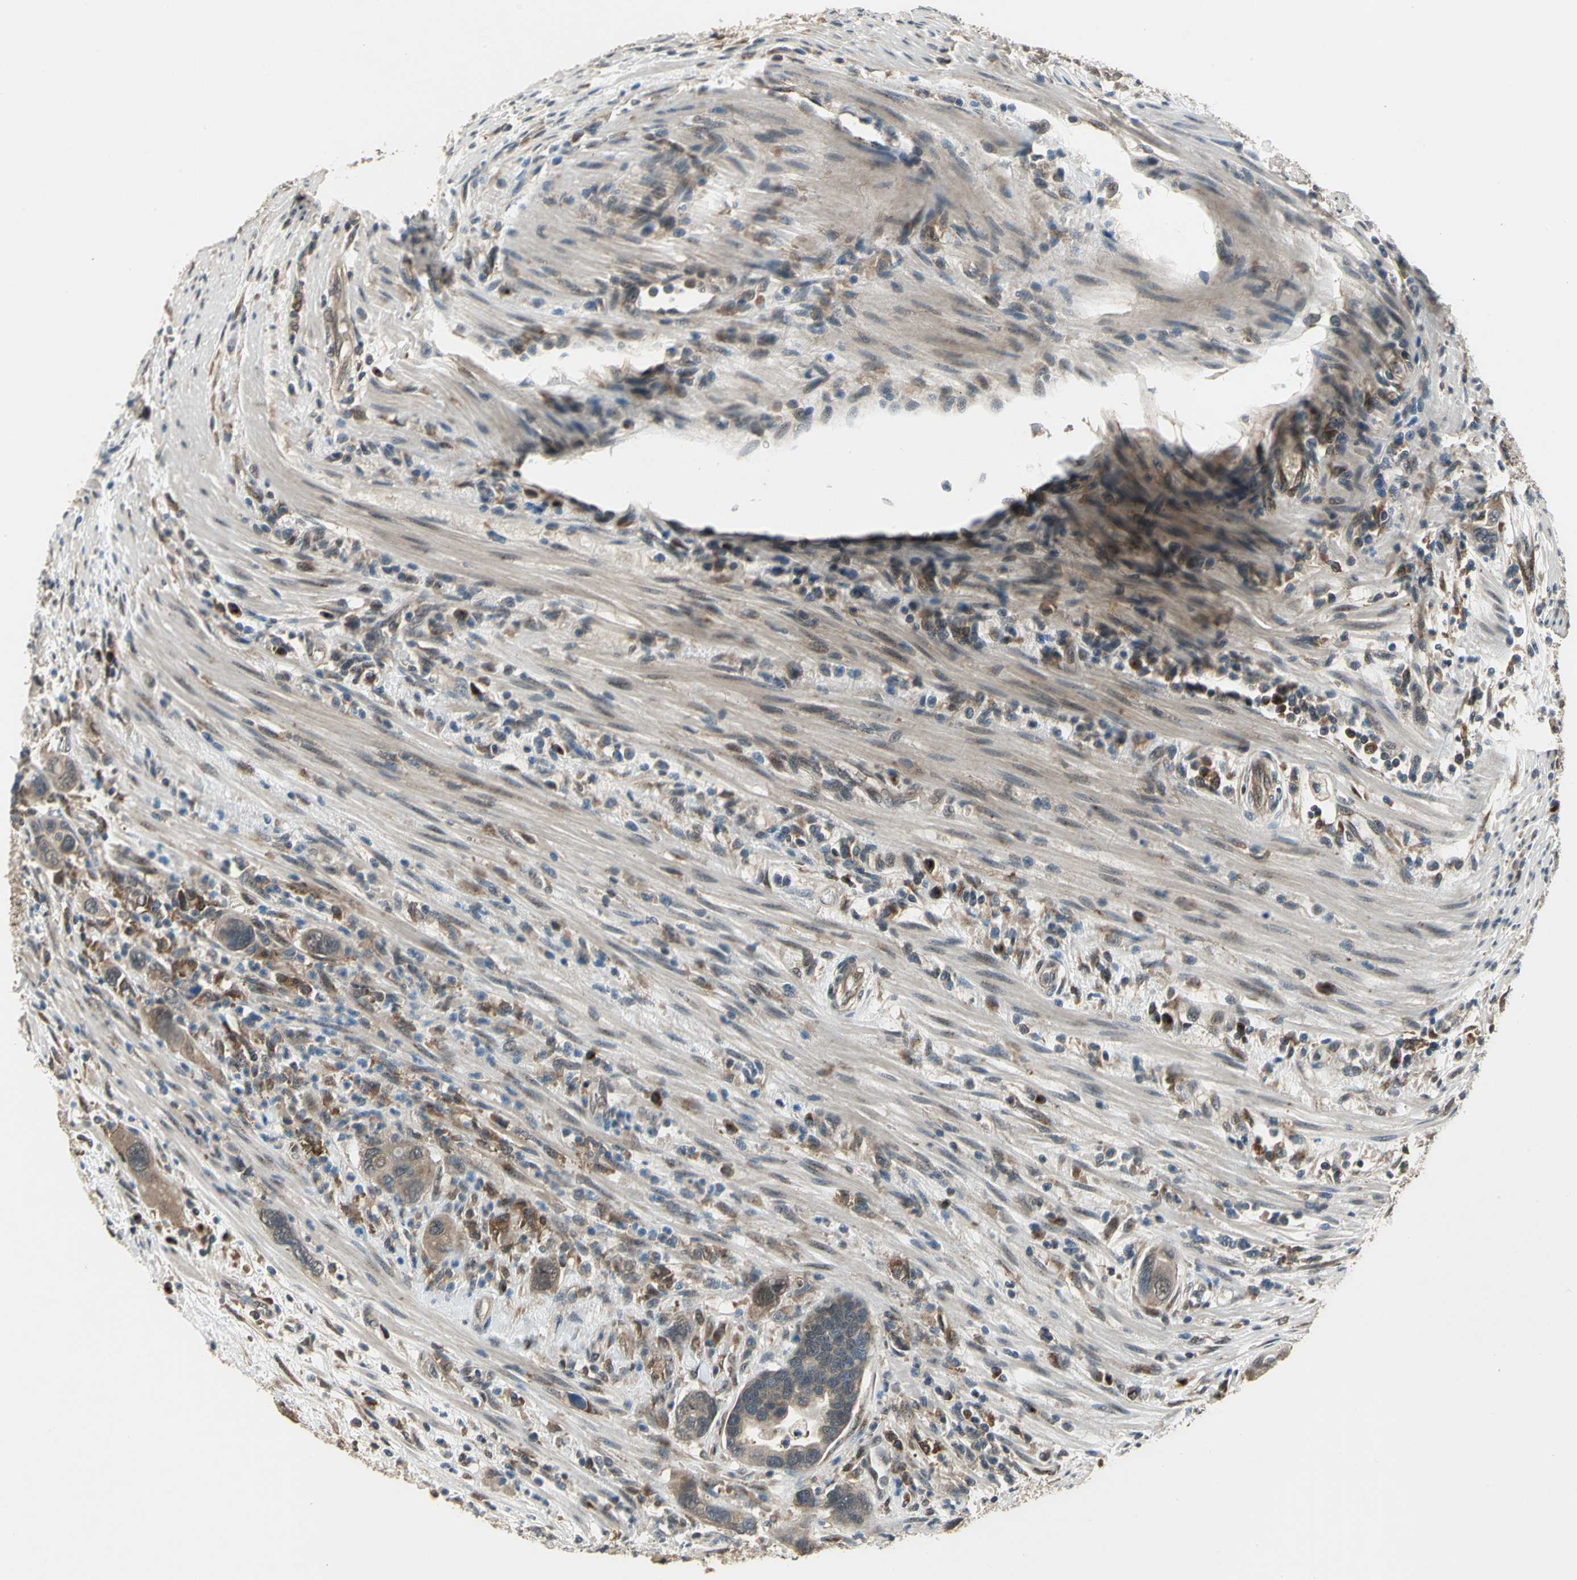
{"staining": {"intensity": "moderate", "quantity": ">75%", "location": "cytoplasmic/membranous"}, "tissue": "pancreatic cancer", "cell_type": "Tumor cells", "image_type": "cancer", "snomed": [{"axis": "morphology", "description": "Adenocarcinoma, NOS"}, {"axis": "topography", "description": "Pancreas"}], "caption": "Human pancreatic cancer stained with a brown dye reveals moderate cytoplasmic/membranous positive positivity in approximately >75% of tumor cells.", "gene": "NFKBIE", "patient": {"sex": "female", "age": 71}}